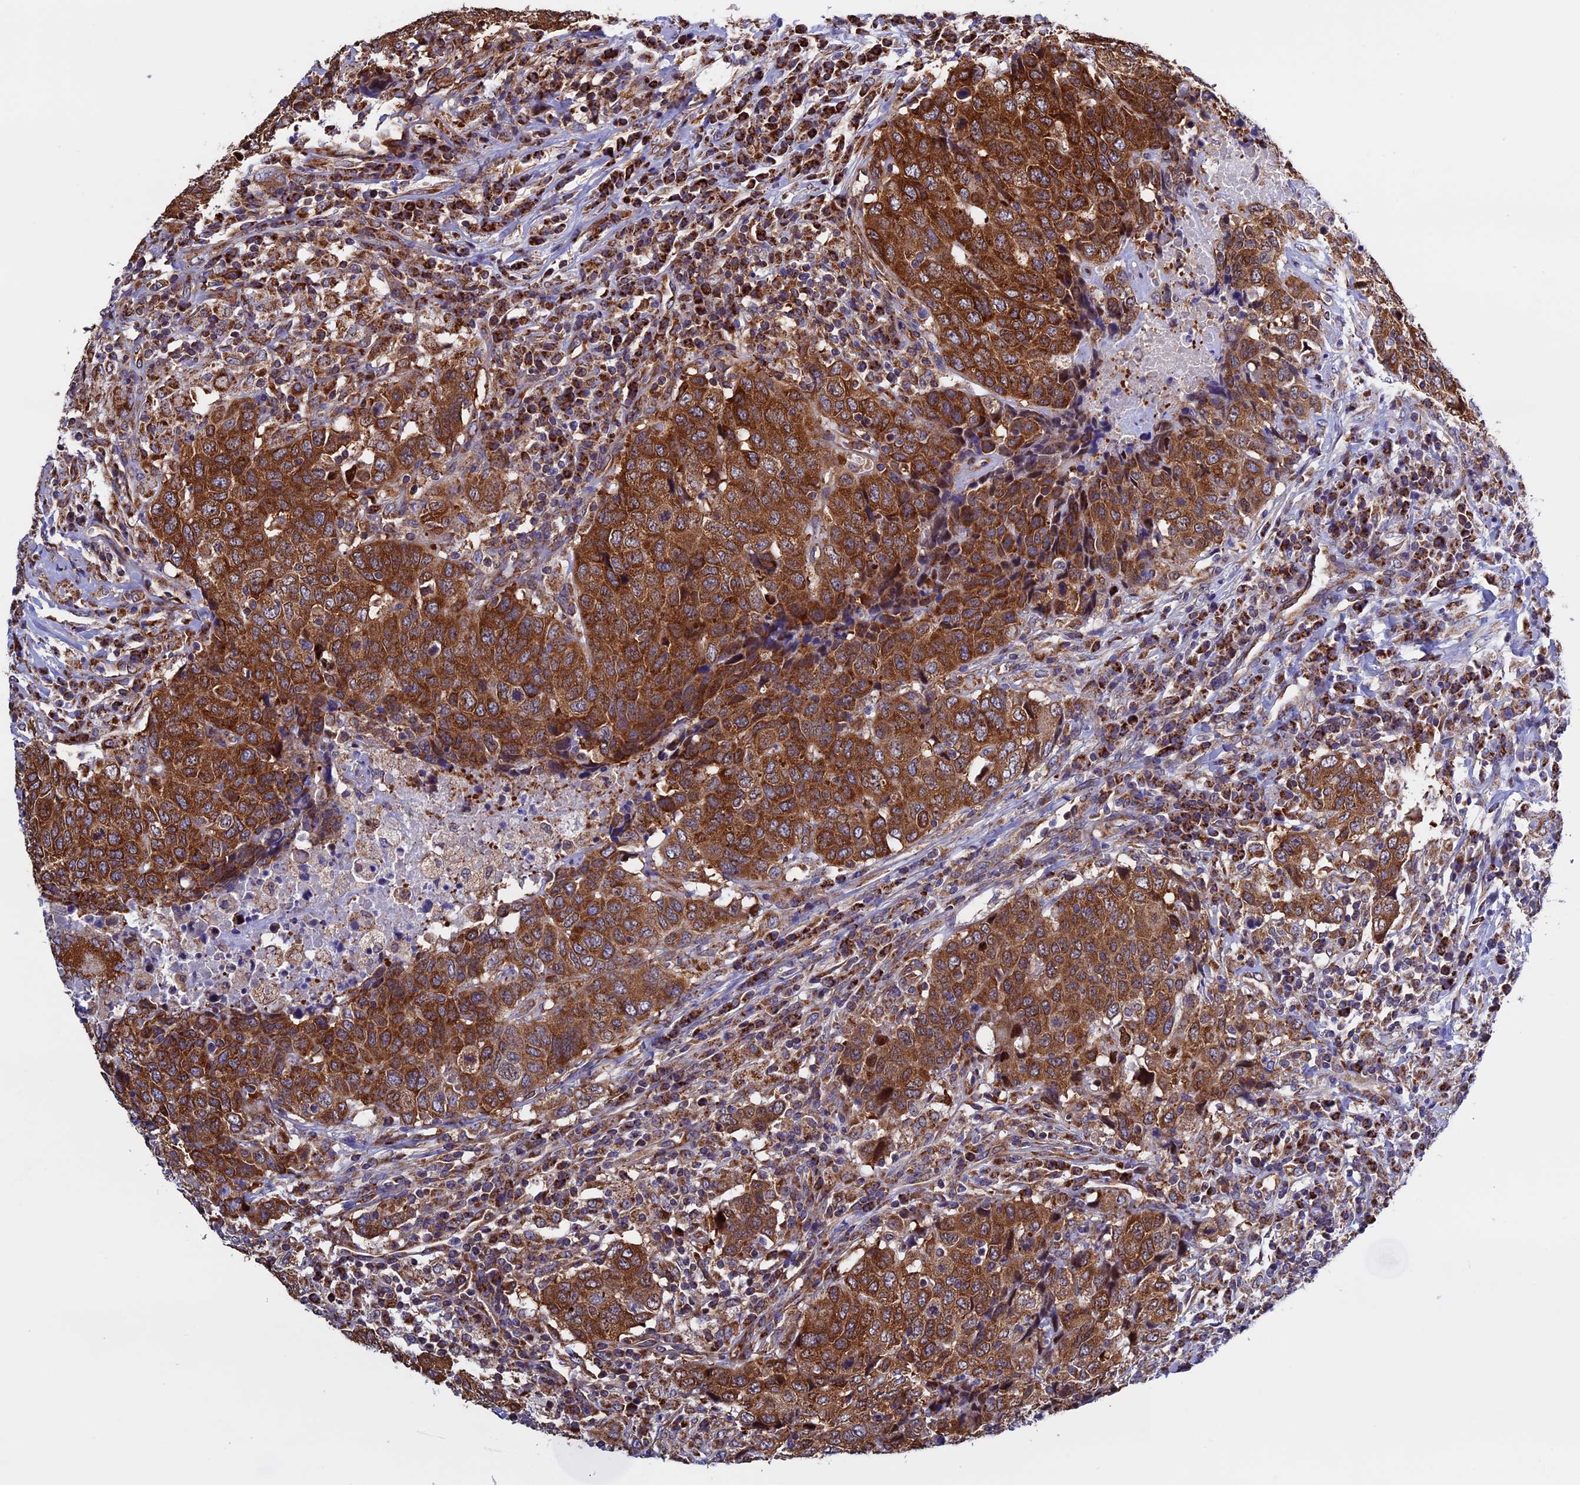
{"staining": {"intensity": "strong", "quantity": ">75%", "location": "cytoplasmic/membranous"}, "tissue": "head and neck cancer", "cell_type": "Tumor cells", "image_type": "cancer", "snomed": [{"axis": "morphology", "description": "Squamous cell carcinoma, NOS"}, {"axis": "topography", "description": "Head-Neck"}], "caption": "This is an image of immunohistochemistry staining of squamous cell carcinoma (head and neck), which shows strong positivity in the cytoplasmic/membranous of tumor cells.", "gene": "SLC9A5", "patient": {"sex": "male", "age": 66}}